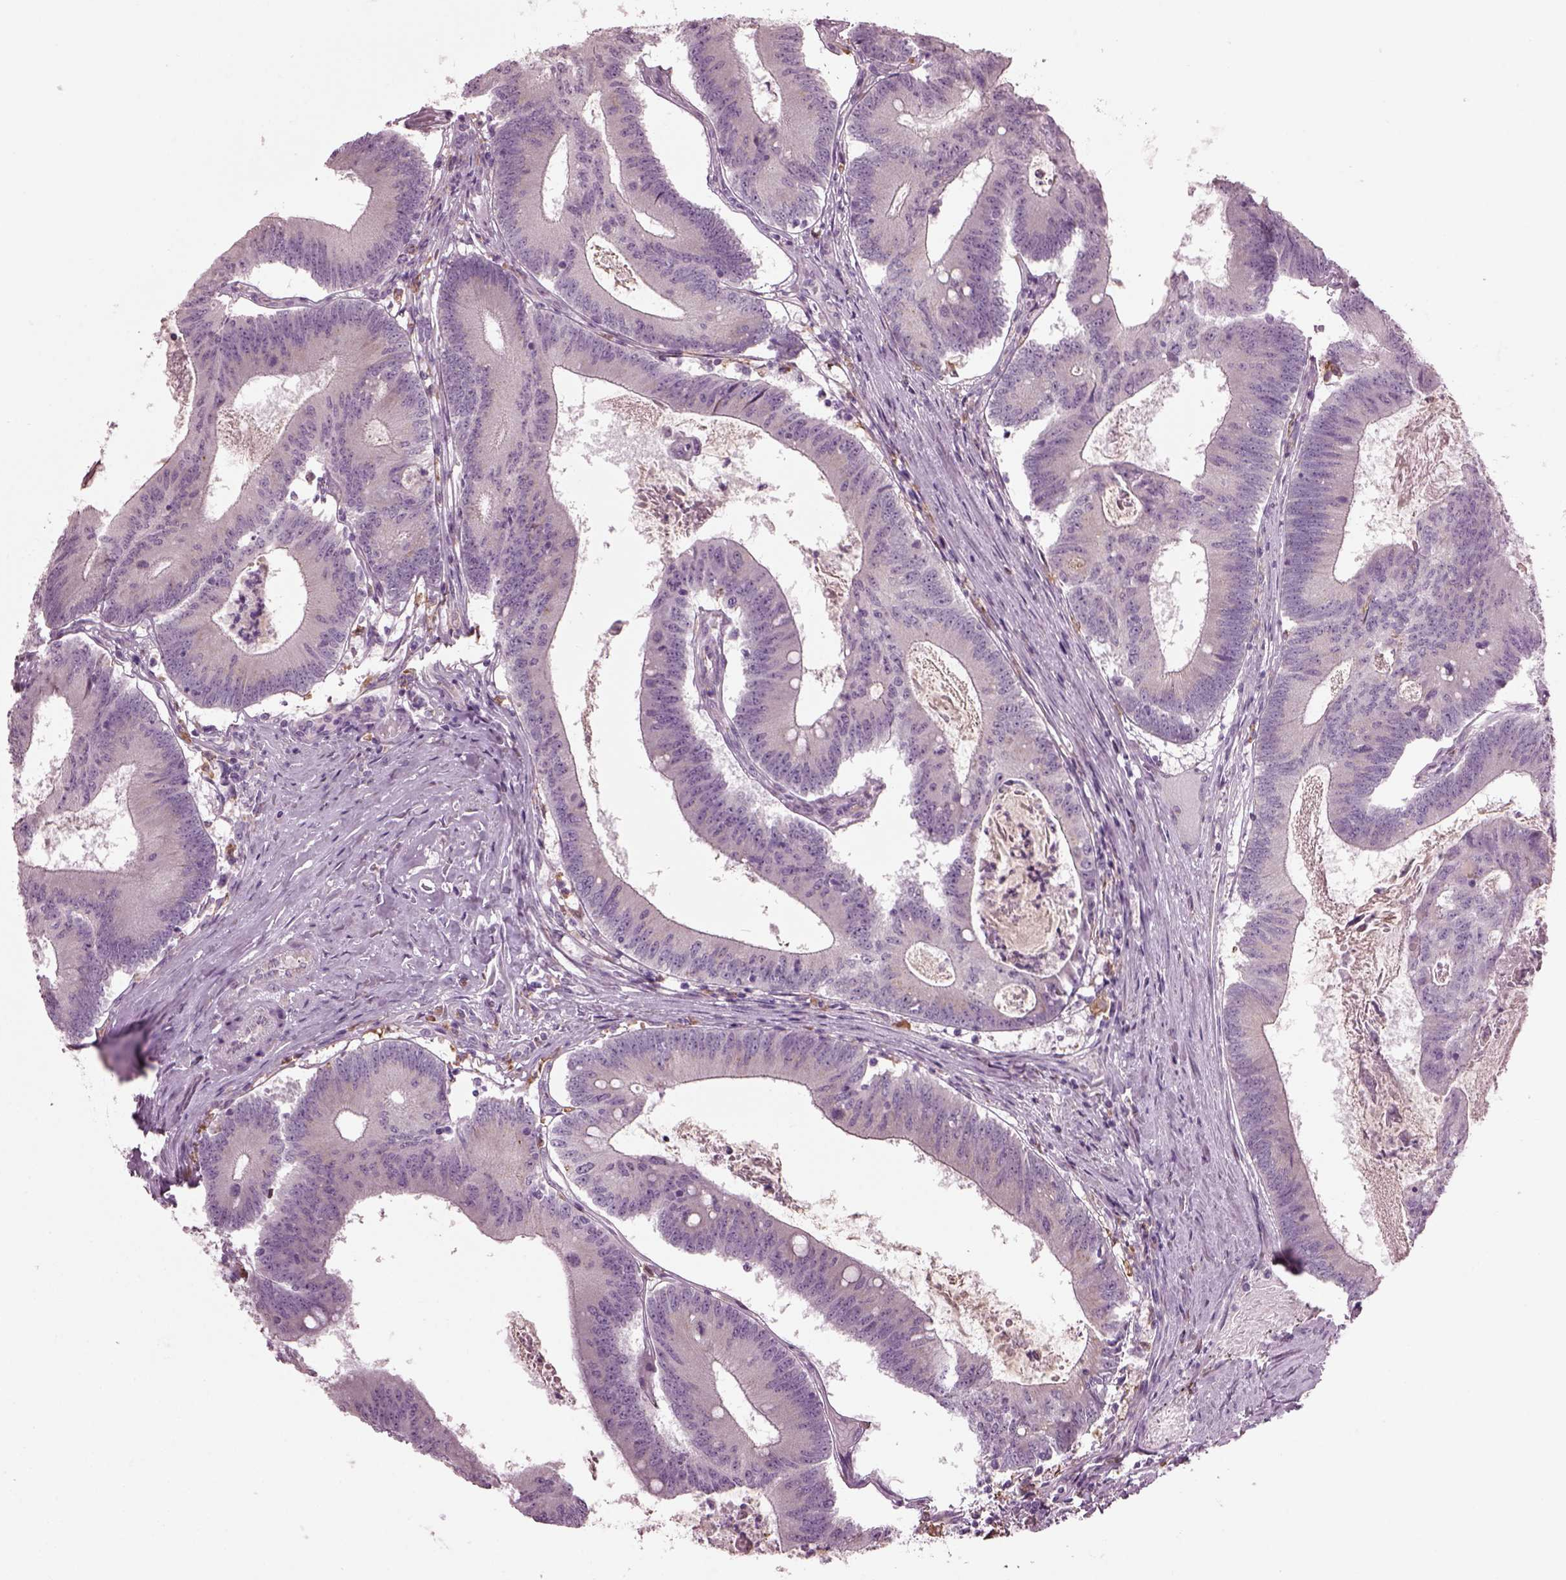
{"staining": {"intensity": "negative", "quantity": "none", "location": "none"}, "tissue": "colorectal cancer", "cell_type": "Tumor cells", "image_type": "cancer", "snomed": [{"axis": "morphology", "description": "Adenocarcinoma, NOS"}, {"axis": "topography", "description": "Colon"}], "caption": "The micrograph demonstrates no staining of tumor cells in colorectal cancer.", "gene": "TMEM231", "patient": {"sex": "female", "age": 70}}